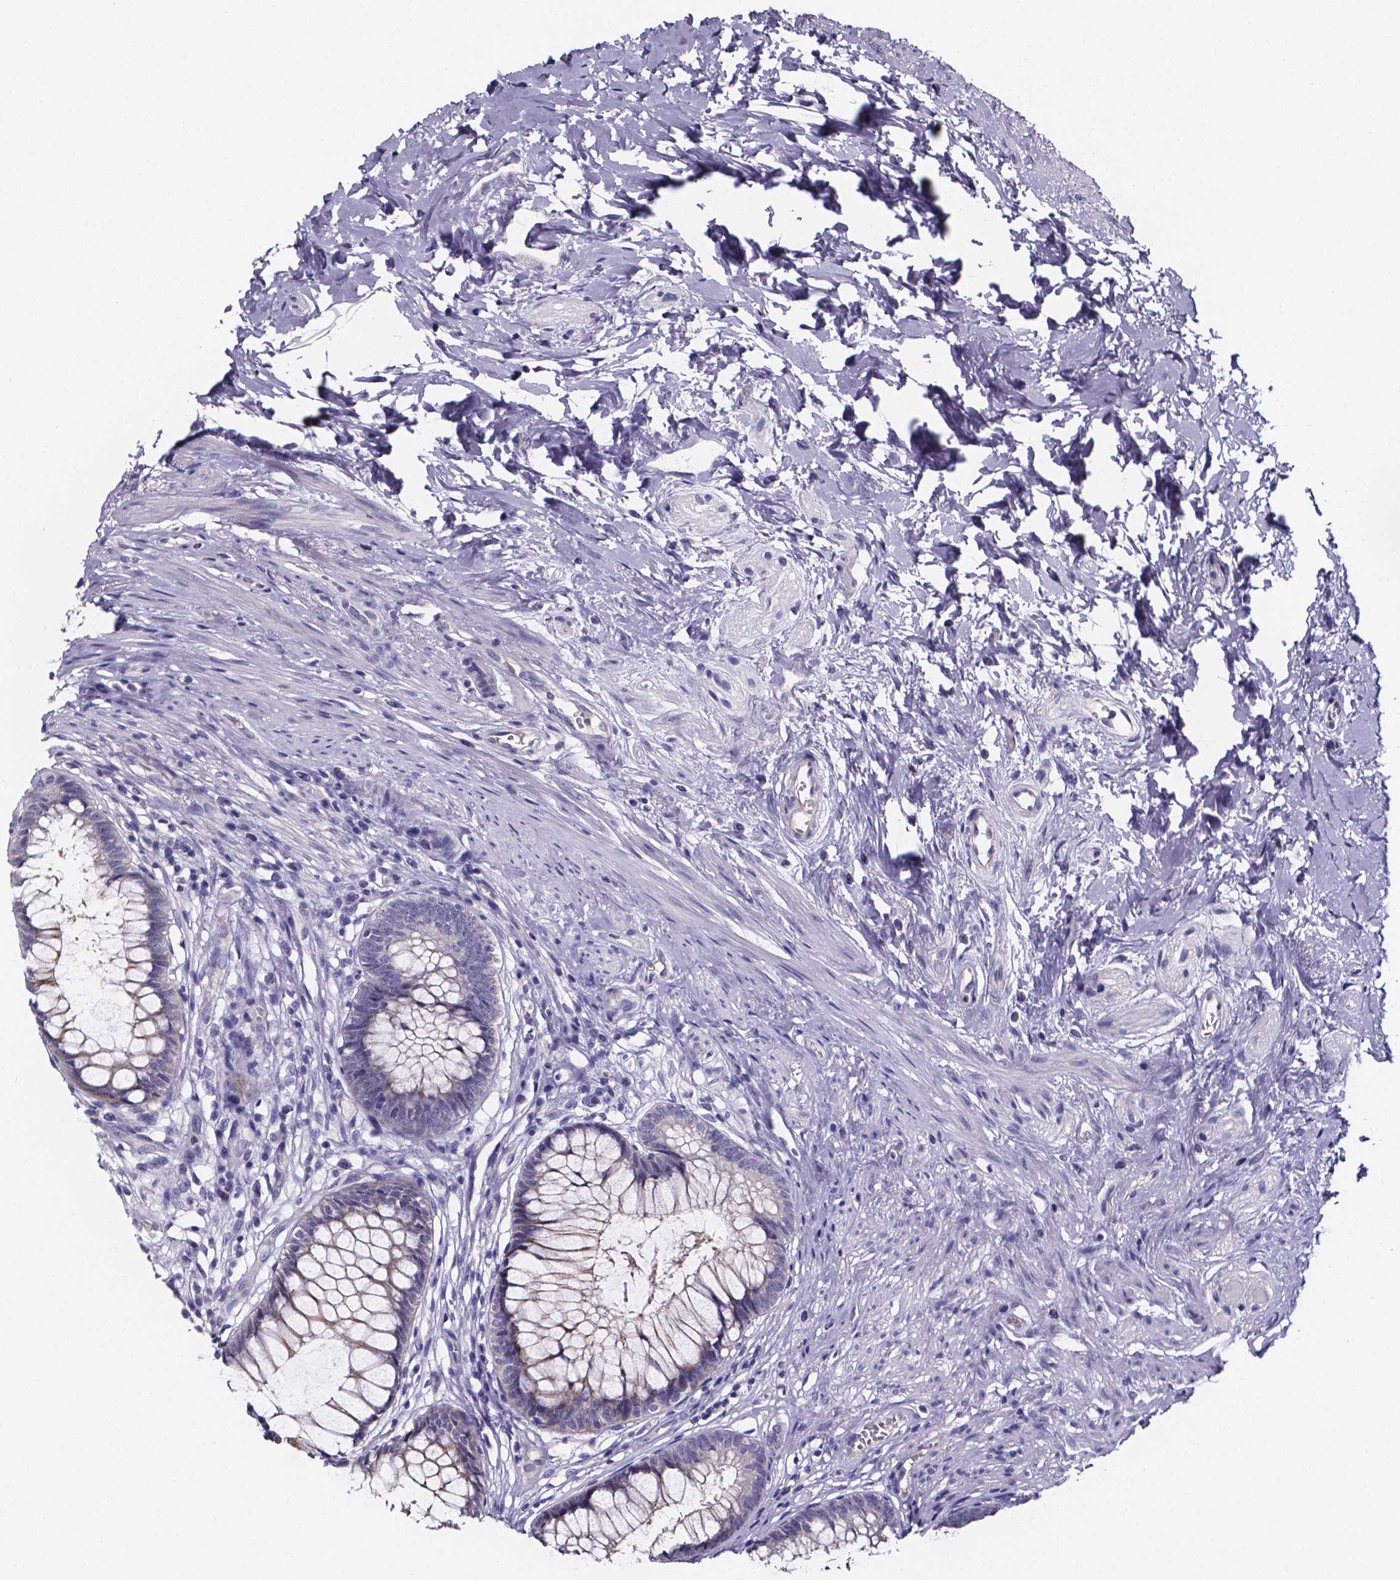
{"staining": {"intensity": "negative", "quantity": "none", "location": "none"}, "tissue": "rectum", "cell_type": "Glandular cells", "image_type": "normal", "snomed": [{"axis": "morphology", "description": "Normal tissue, NOS"}, {"axis": "topography", "description": "Smooth muscle"}, {"axis": "topography", "description": "Rectum"}], "caption": "IHC micrograph of unremarkable rectum: human rectum stained with DAB (3,3'-diaminobenzidine) reveals no significant protein positivity in glandular cells. (Brightfield microscopy of DAB immunohistochemistry (IHC) at high magnification).", "gene": "IZUMO1", "patient": {"sex": "male", "age": 53}}